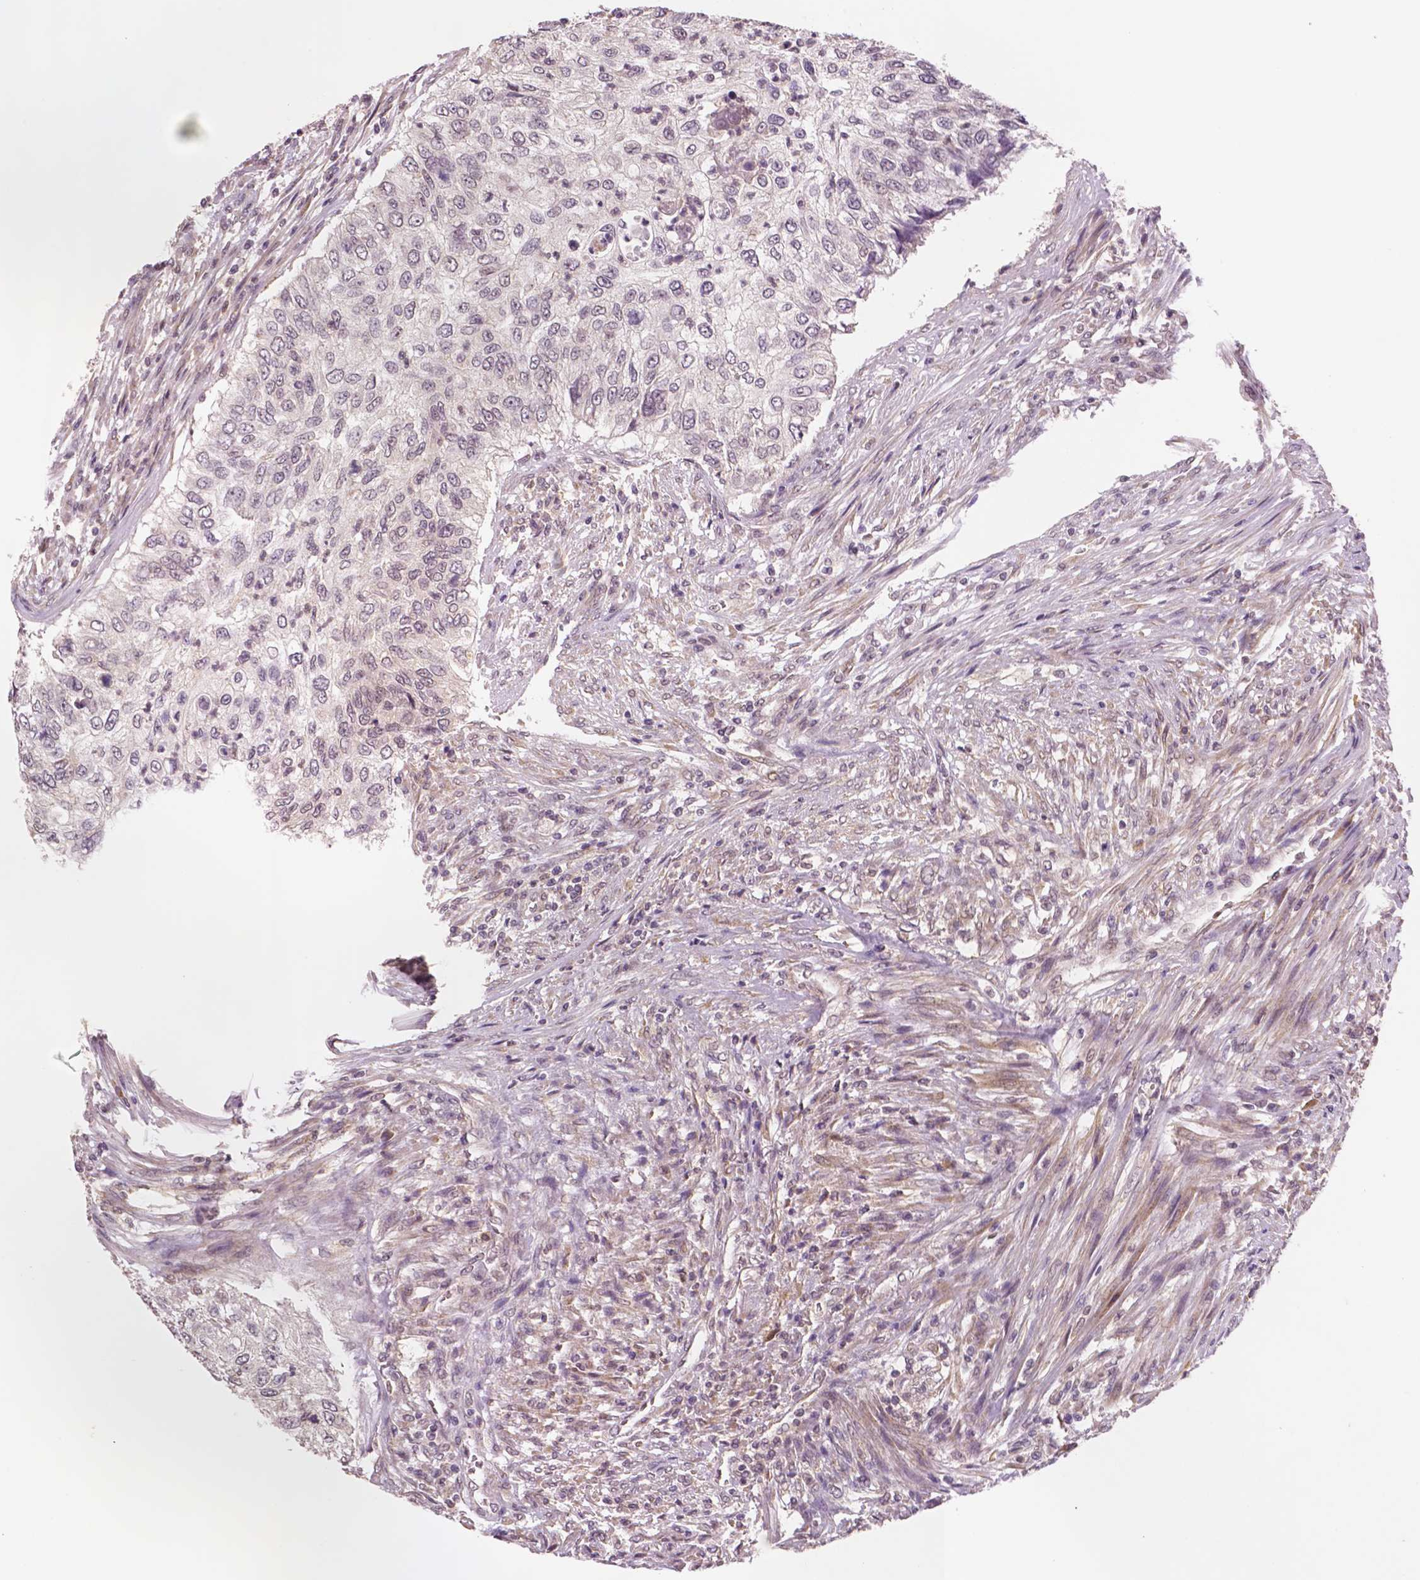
{"staining": {"intensity": "negative", "quantity": "none", "location": "none"}, "tissue": "urothelial cancer", "cell_type": "Tumor cells", "image_type": "cancer", "snomed": [{"axis": "morphology", "description": "Urothelial carcinoma, High grade"}, {"axis": "topography", "description": "Urinary bladder"}], "caption": "Immunohistochemistry histopathology image of human high-grade urothelial carcinoma stained for a protein (brown), which reveals no positivity in tumor cells.", "gene": "STAT3", "patient": {"sex": "female", "age": 60}}